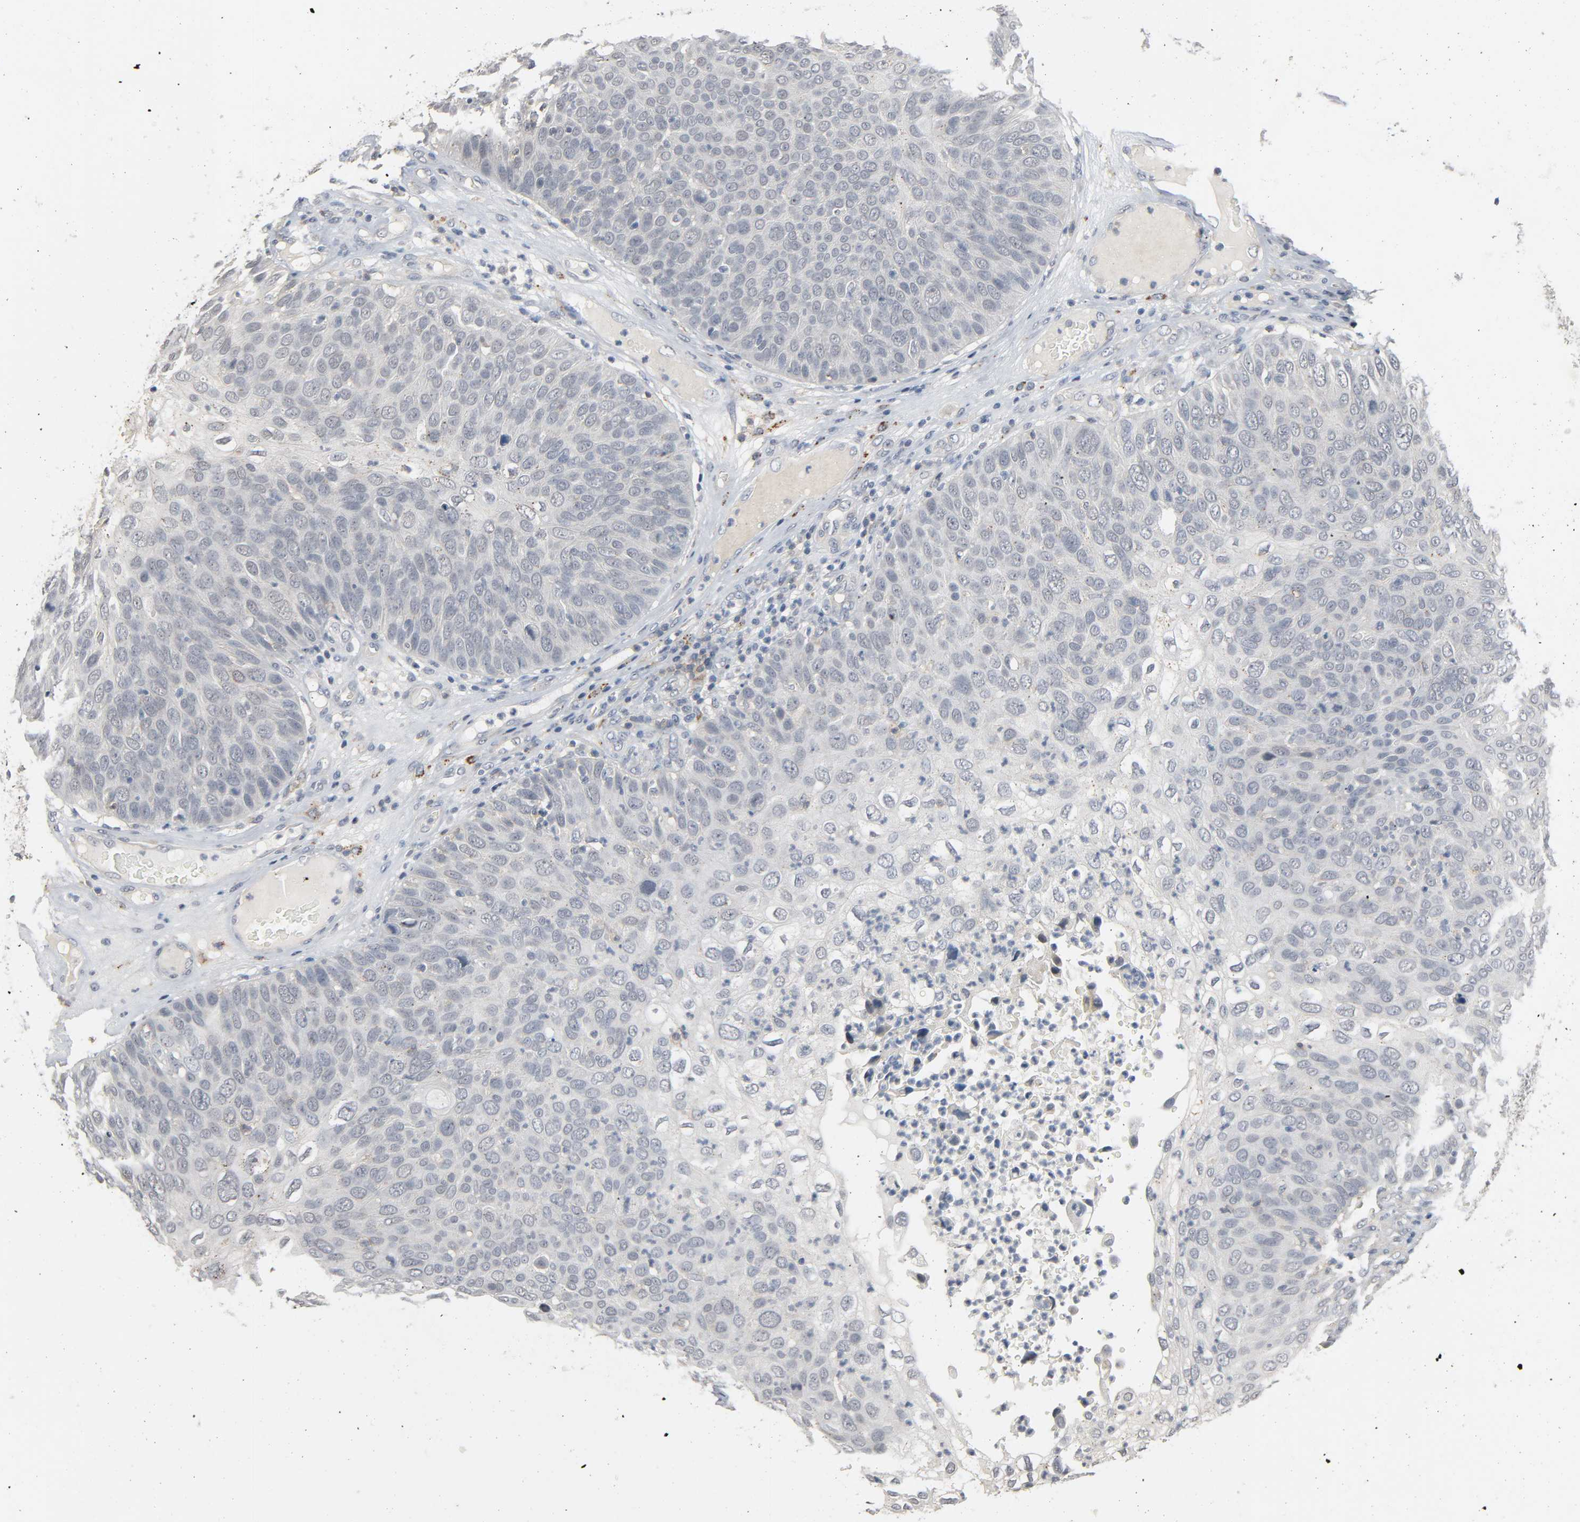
{"staining": {"intensity": "negative", "quantity": "none", "location": "none"}, "tissue": "skin cancer", "cell_type": "Tumor cells", "image_type": "cancer", "snomed": [{"axis": "morphology", "description": "Squamous cell carcinoma, NOS"}, {"axis": "topography", "description": "Skin"}], "caption": "Tumor cells are negative for protein expression in human squamous cell carcinoma (skin).", "gene": "CD4", "patient": {"sex": "male", "age": 87}}